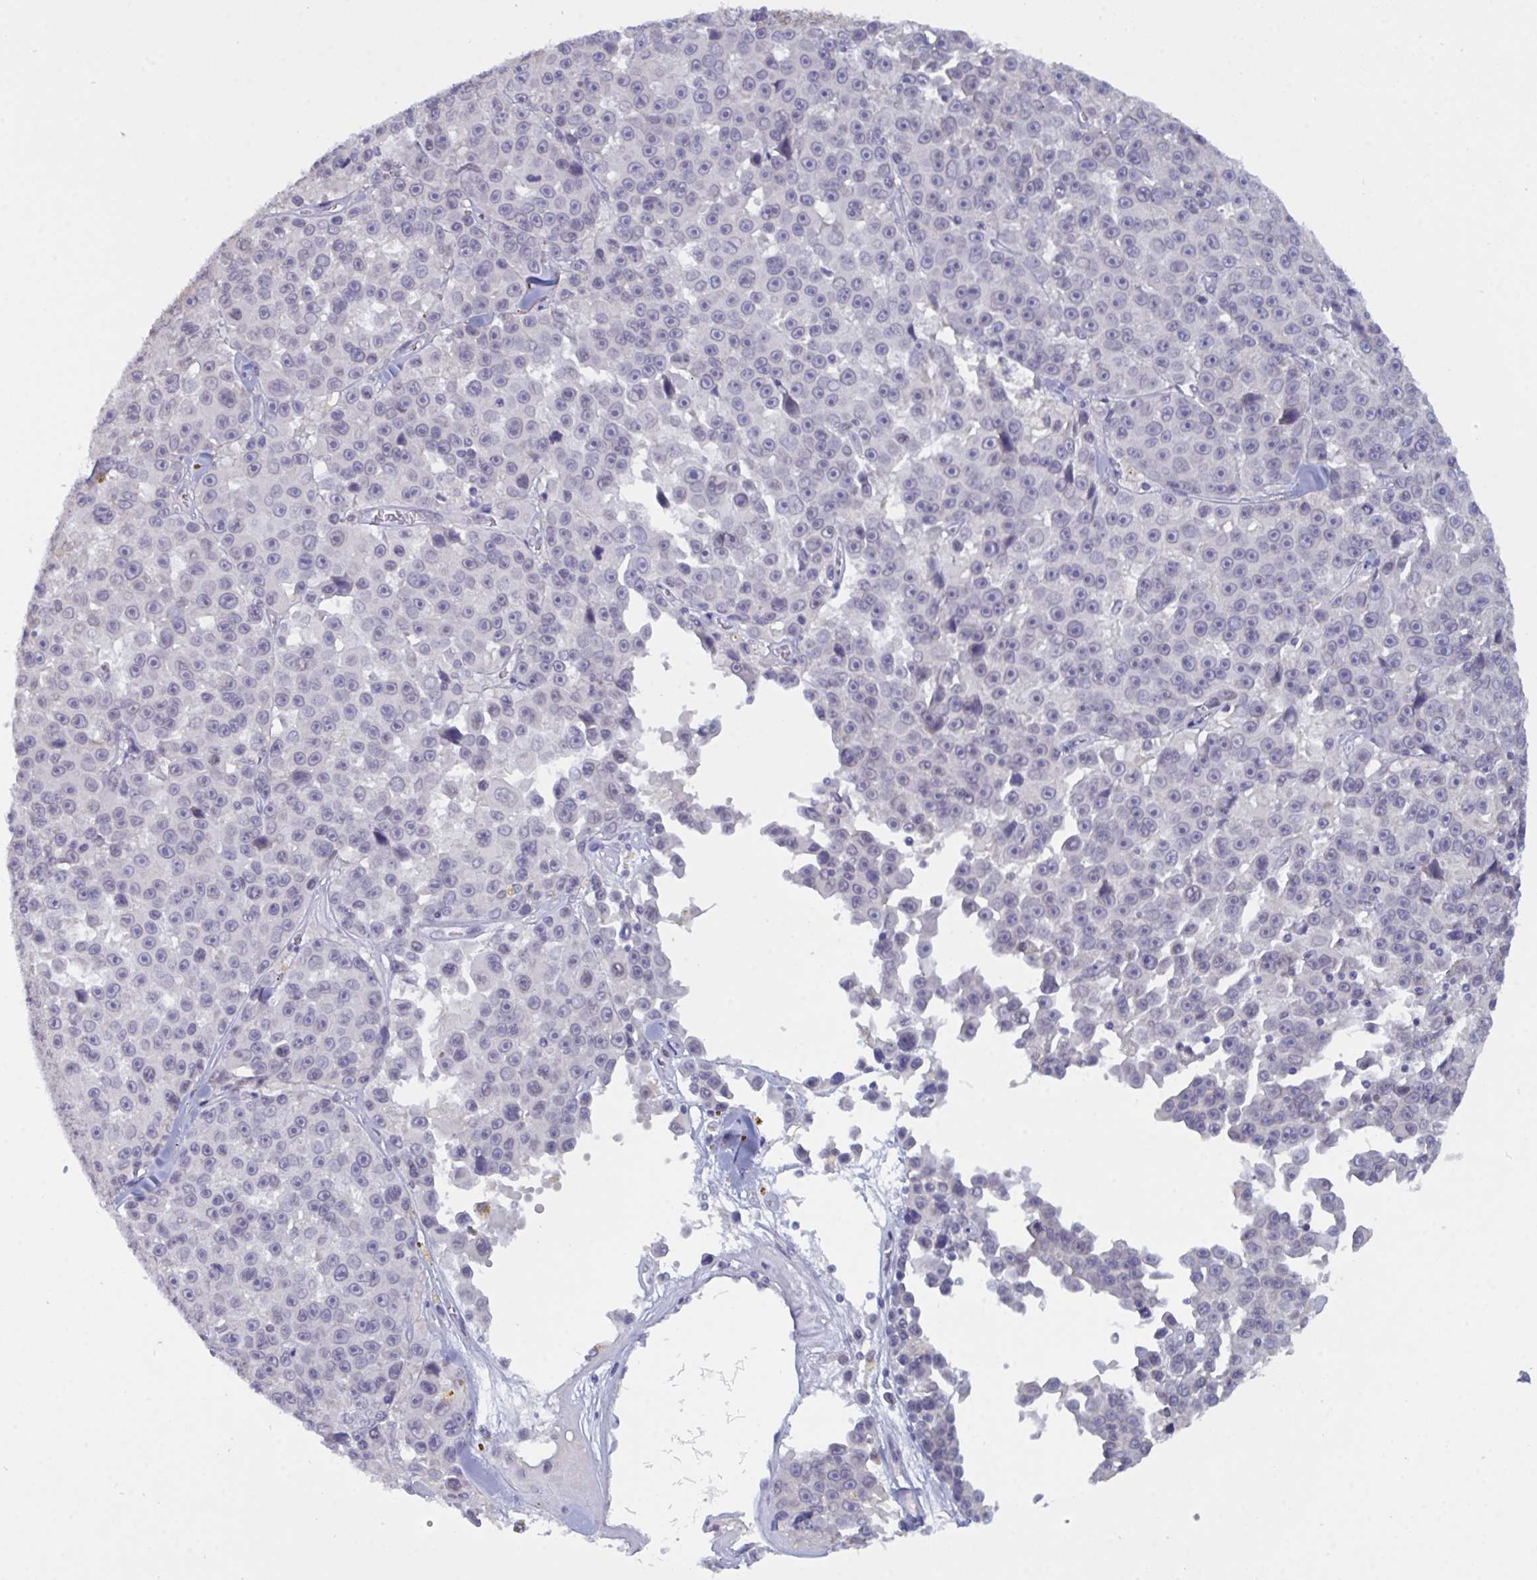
{"staining": {"intensity": "negative", "quantity": "none", "location": "none"}, "tissue": "melanoma", "cell_type": "Tumor cells", "image_type": "cancer", "snomed": [{"axis": "morphology", "description": "Malignant melanoma, NOS"}, {"axis": "topography", "description": "Skin"}], "caption": "Image shows no significant protein staining in tumor cells of melanoma.", "gene": "SERPINB13", "patient": {"sex": "female", "age": 66}}